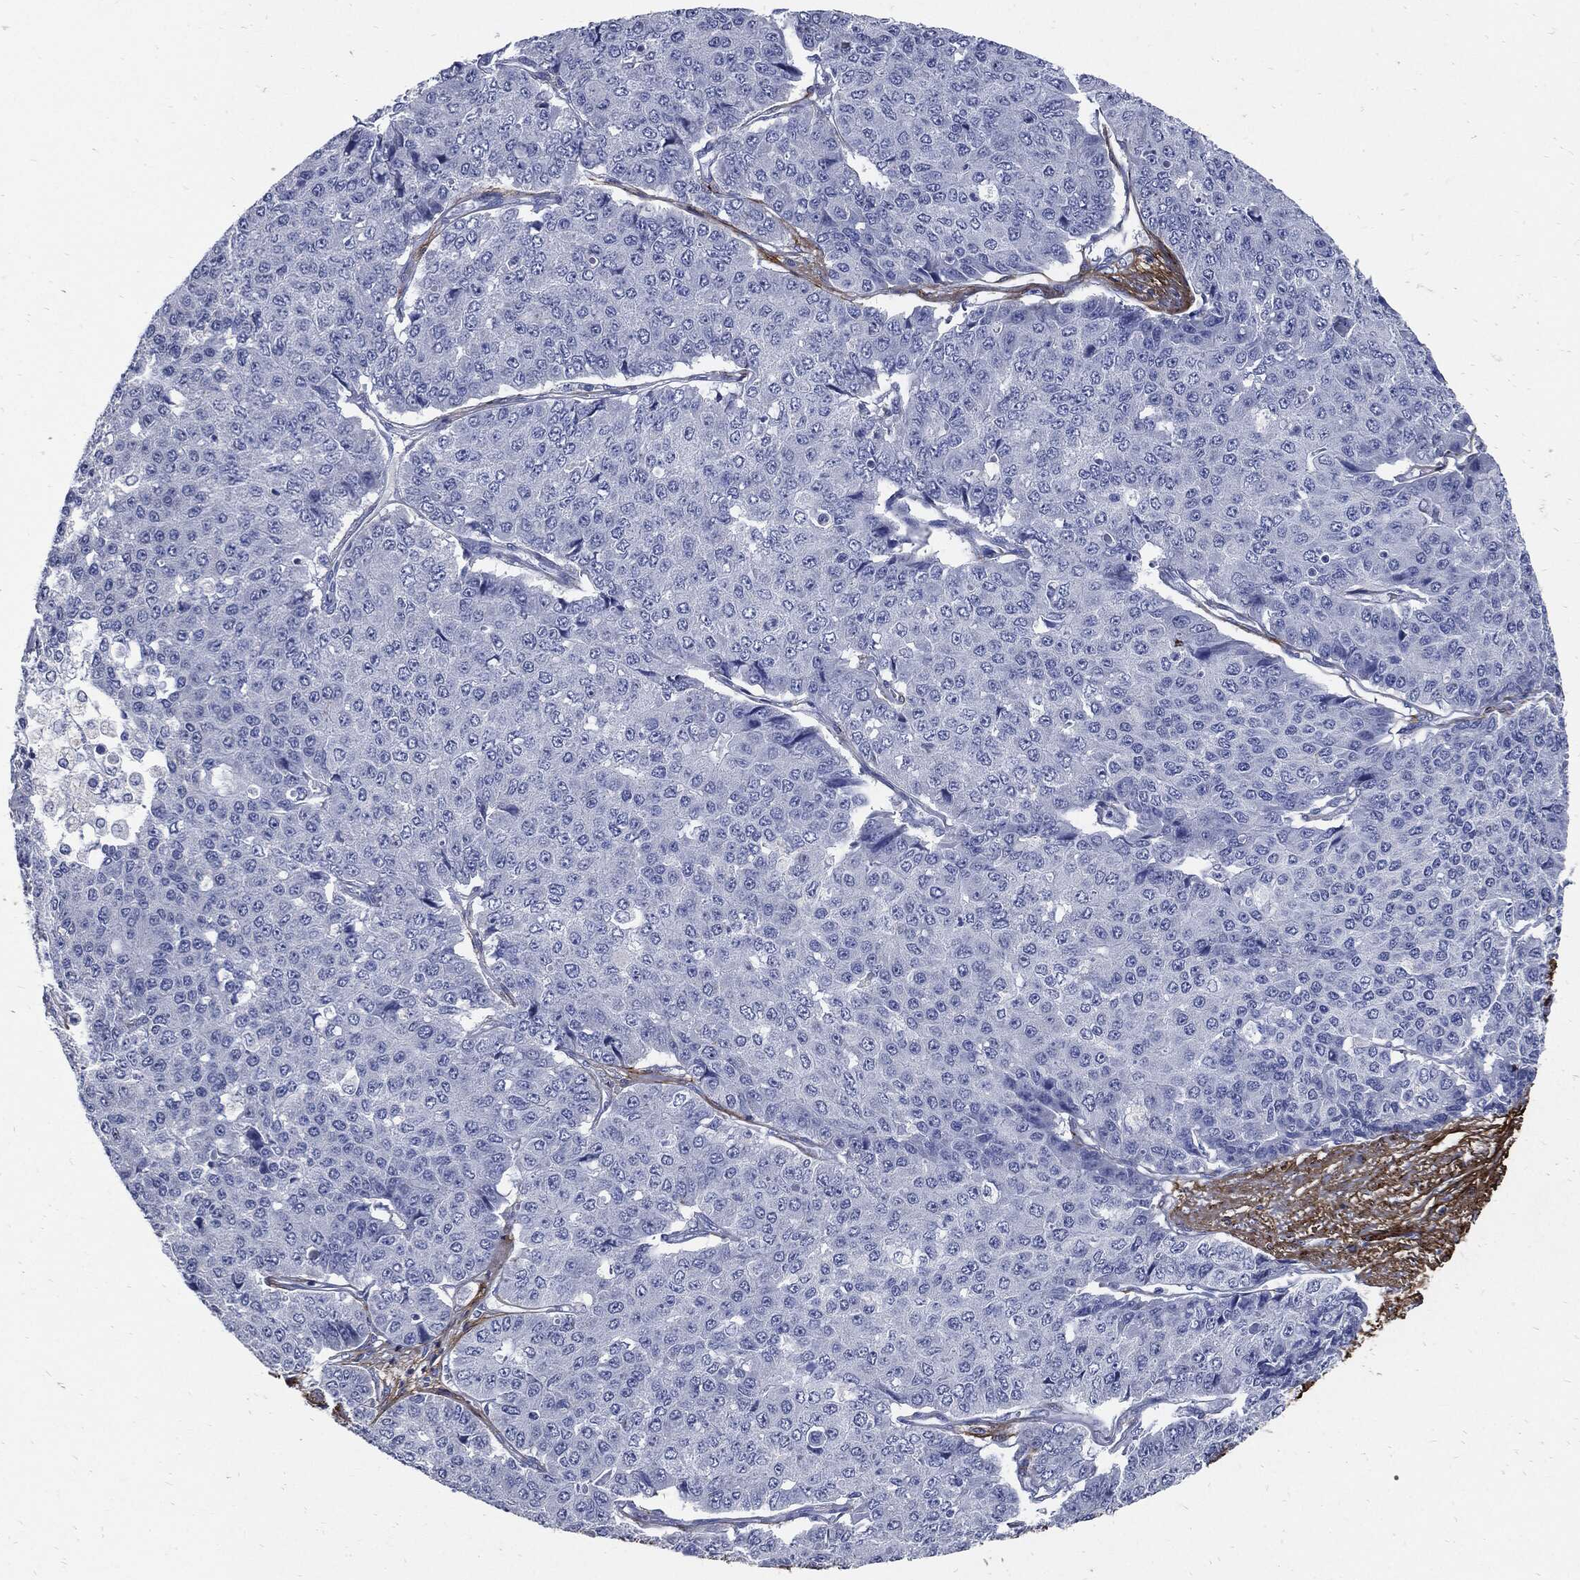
{"staining": {"intensity": "negative", "quantity": "none", "location": "none"}, "tissue": "pancreatic cancer", "cell_type": "Tumor cells", "image_type": "cancer", "snomed": [{"axis": "morphology", "description": "Normal tissue, NOS"}, {"axis": "morphology", "description": "Adenocarcinoma, NOS"}, {"axis": "topography", "description": "Pancreas"}, {"axis": "topography", "description": "Duodenum"}], "caption": "Immunohistochemistry (IHC) photomicrograph of neoplastic tissue: pancreatic cancer (adenocarcinoma) stained with DAB shows no significant protein expression in tumor cells.", "gene": "FBN1", "patient": {"sex": "male", "age": 50}}